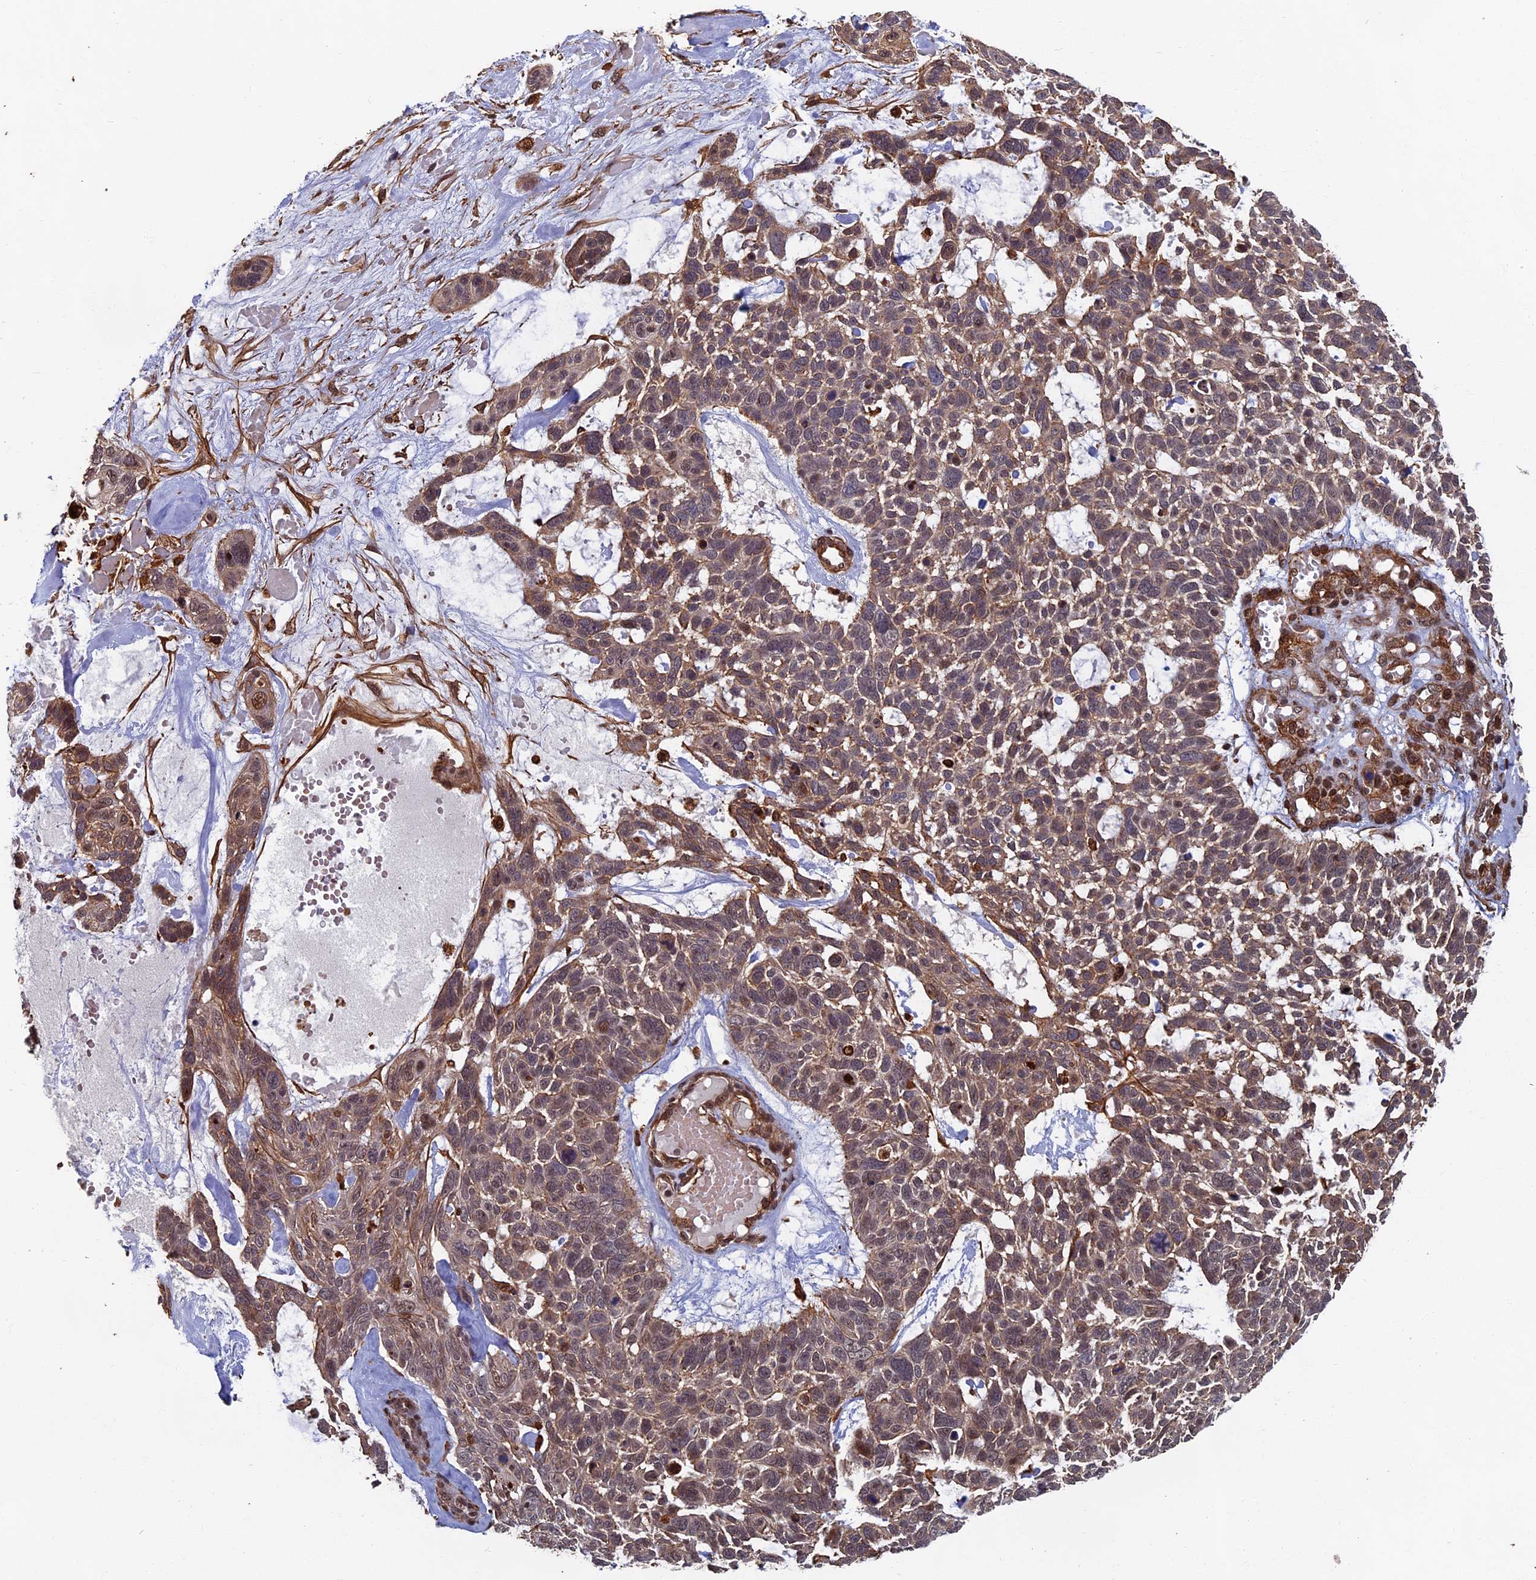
{"staining": {"intensity": "weak", "quantity": "25%-75%", "location": "cytoplasmic/membranous"}, "tissue": "skin cancer", "cell_type": "Tumor cells", "image_type": "cancer", "snomed": [{"axis": "morphology", "description": "Basal cell carcinoma"}, {"axis": "topography", "description": "Skin"}], "caption": "IHC histopathology image of skin basal cell carcinoma stained for a protein (brown), which reveals low levels of weak cytoplasmic/membranous staining in about 25%-75% of tumor cells.", "gene": "CTDP1", "patient": {"sex": "male", "age": 88}}